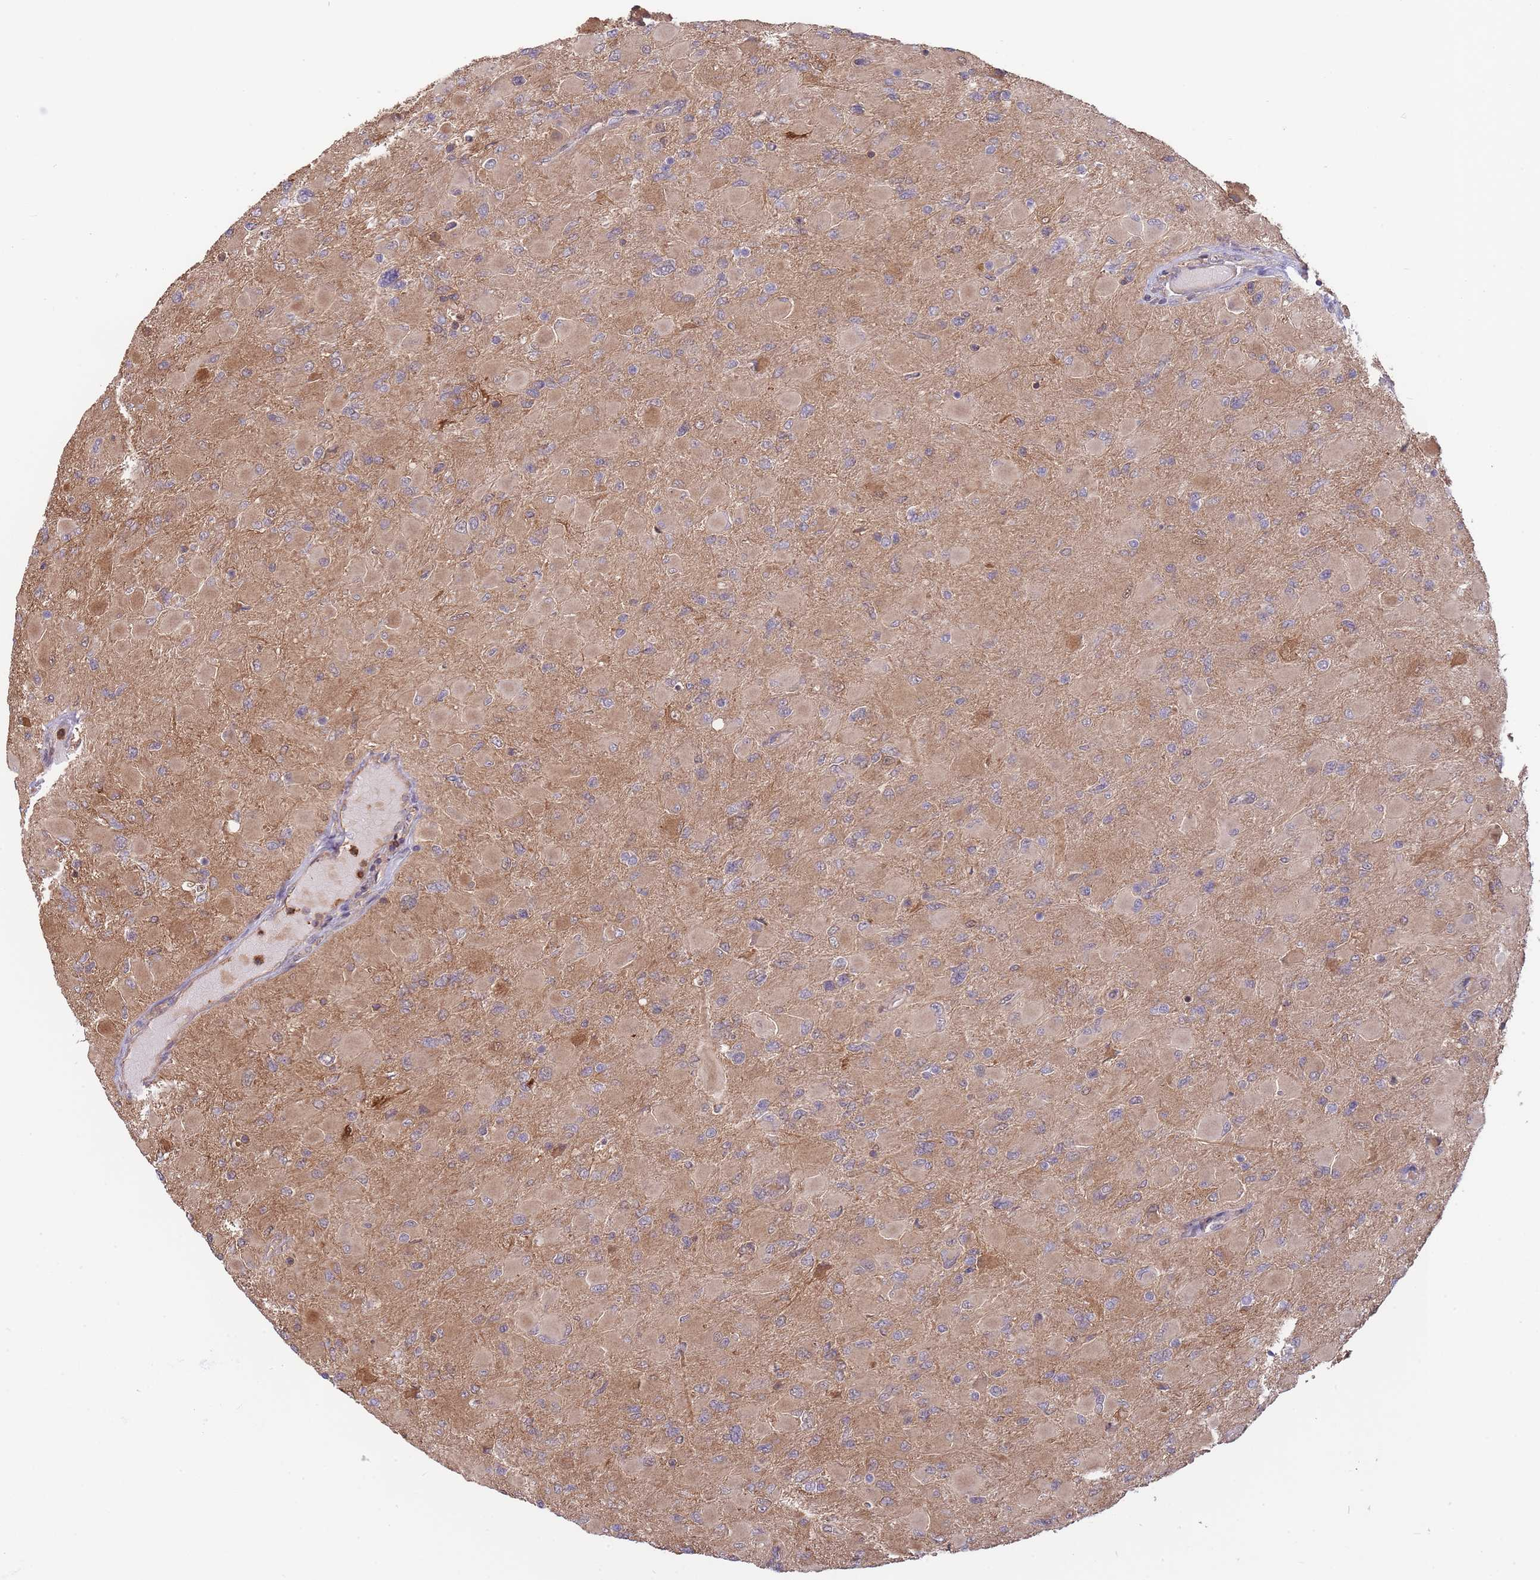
{"staining": {"intensity": "weak", "quantity": "<25%", "location": "cytoplasmic/membranous"}, "tissue": "glioma", "cell_type": "Tumor cells", "image_type": "cancer", "snomed": [{"axis": "morphology", "description": "Glioma, malignant, High grade"}, {"axis": "topography", "description": "Cerebral cortex"}], "caption": "Immunohistochemistry (IHC) photomicrograph of neoplastic tissue: malignant glioma (high-grade) stained with DAB (3,3'-diaminobenzidine) exhibits no significant protein expression in tumor cells. (DAB (3,3'-diaminobenzidine) immunohistochemistry (IHC), high magnification).", "gene": "ZNF304", "patient": {"sex": "female", "age": 36}}